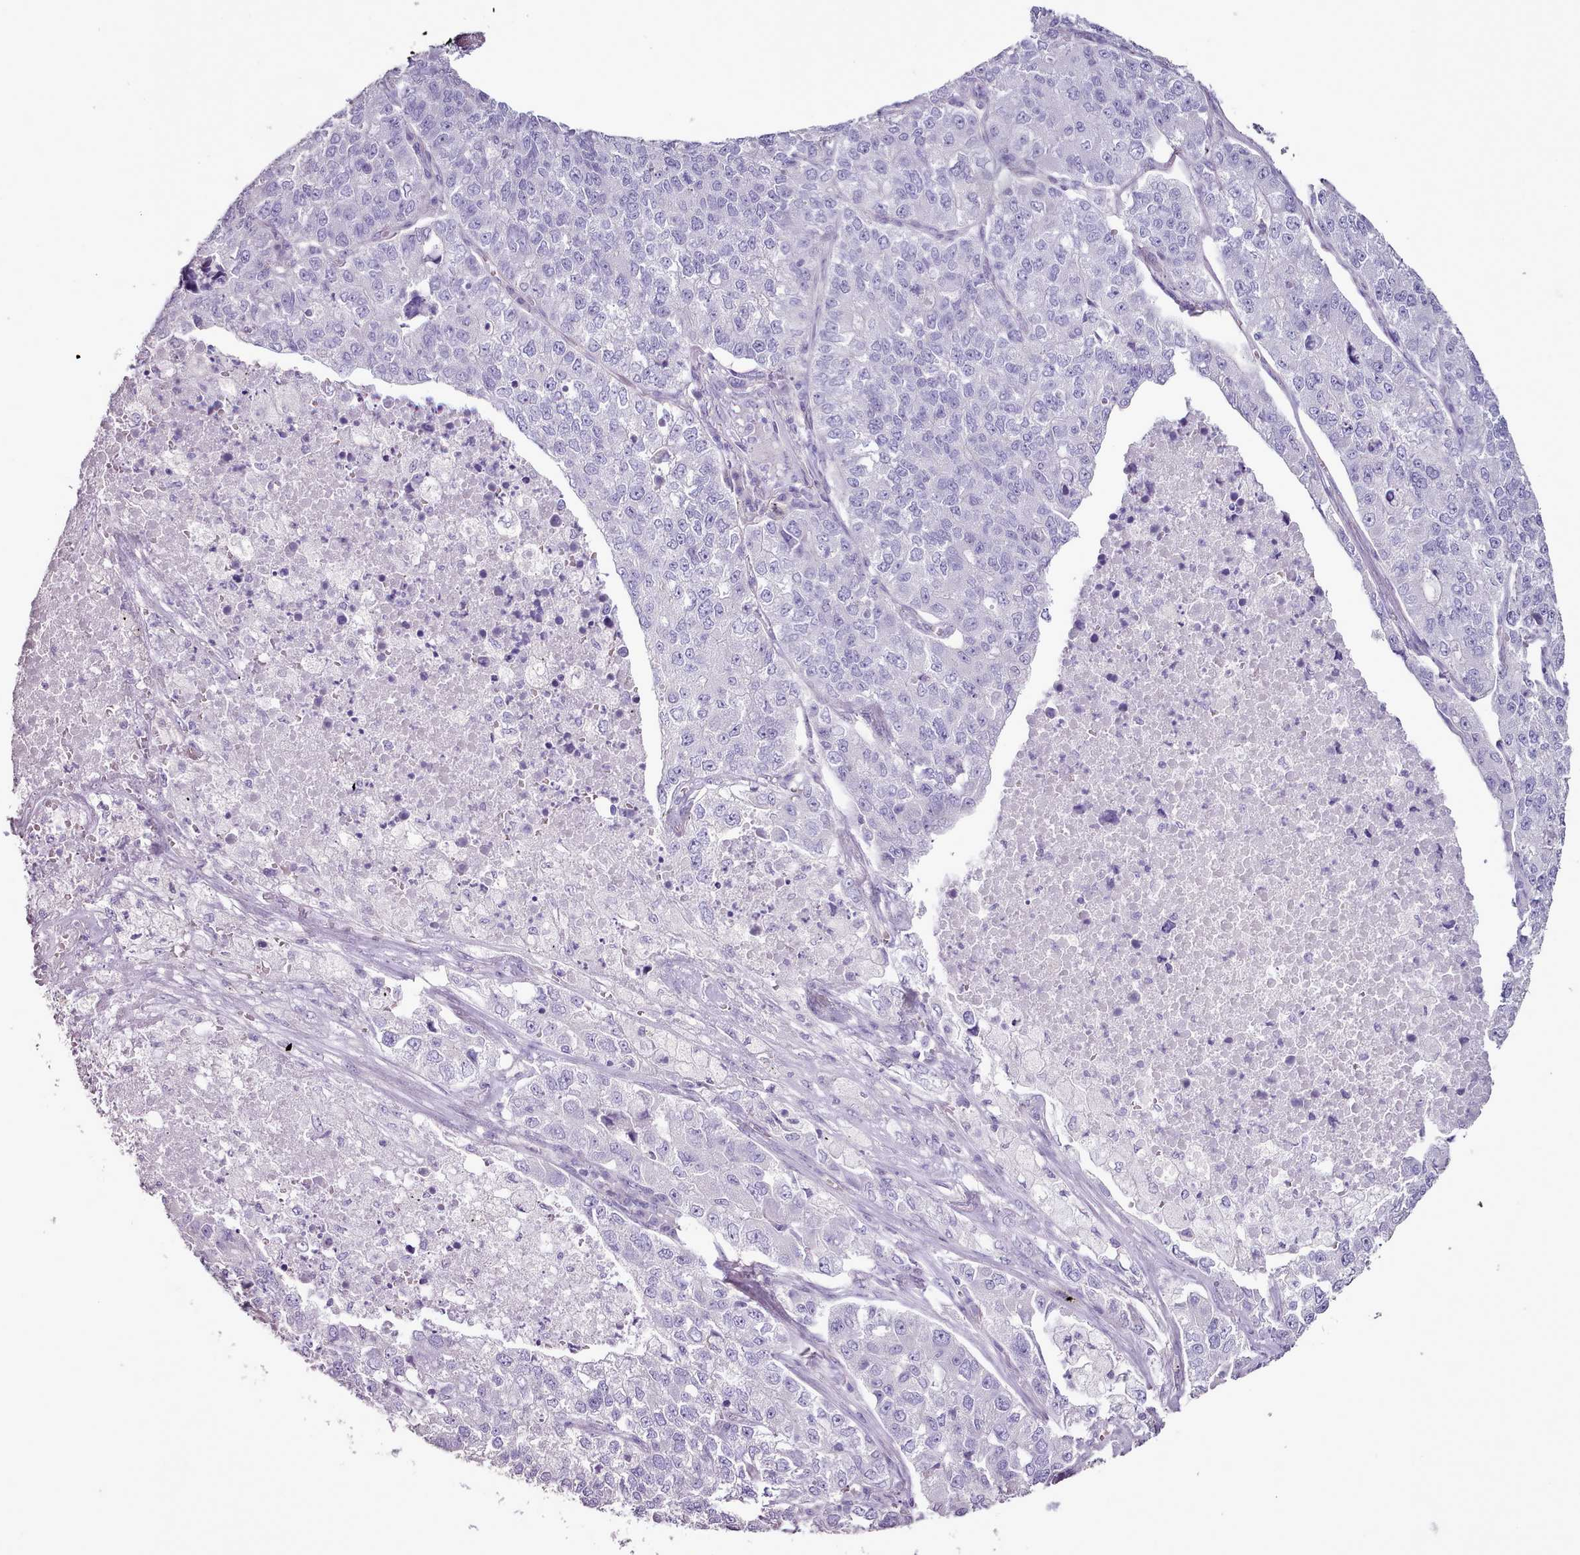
{"staining": {"intensity": "negative", "quantity": "none", "location": "none"}, "tissue": "lung cancer", "cell_type": "Tumor cells", "image_type": "cancer", "snomed": [{"axis": "morphology", "description": "Adenocarcinoma, NOS"}, {"axis": "topography", "description": "Lung"}], "caption": "Immunohistochemistry of human lung adenocarcinoma reveals no positivity in tumor cells.", "gene": "BLOC1S2", "patient": {"sex": "male", "age": 49}}